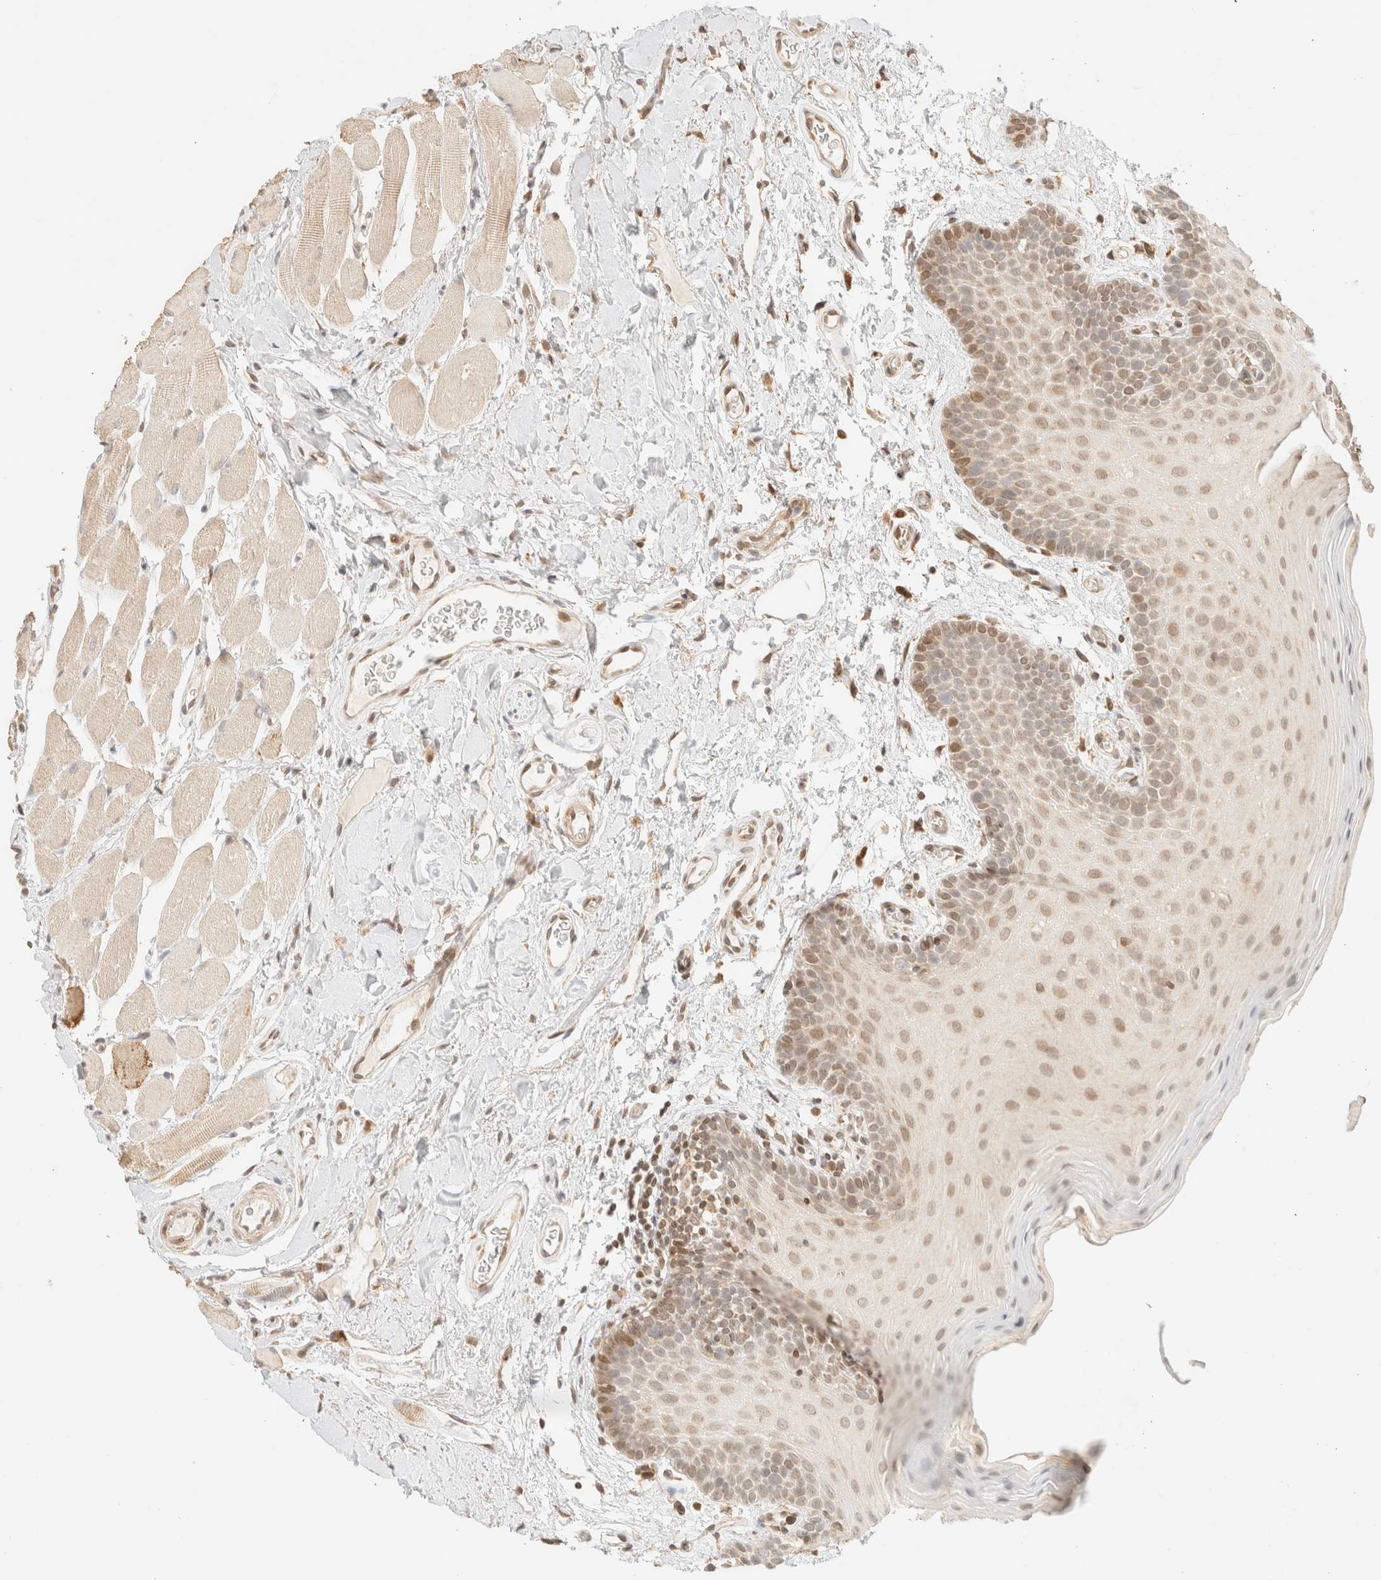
{"staining": {"intensity": "weak", "quantity": "25%-75%", "location": "cytoplasmic/membranous"}, "tissue": "oral mucosa", "cell_type": "Squamous epithelial cells", "image_type": "normal", "snomed": [{"axis": "morphology", "description": "Normal tissue, NOS"}, {"axis": "topography", "description": "Oral tissue"}], "caption": "Weak cytoplasmic/membranous protein staining is present in about 25%-75% of squamous epithelial cells in oral mucosa.", "gene": "TACO1", "patient": {"sex": "male", "age": 62}}